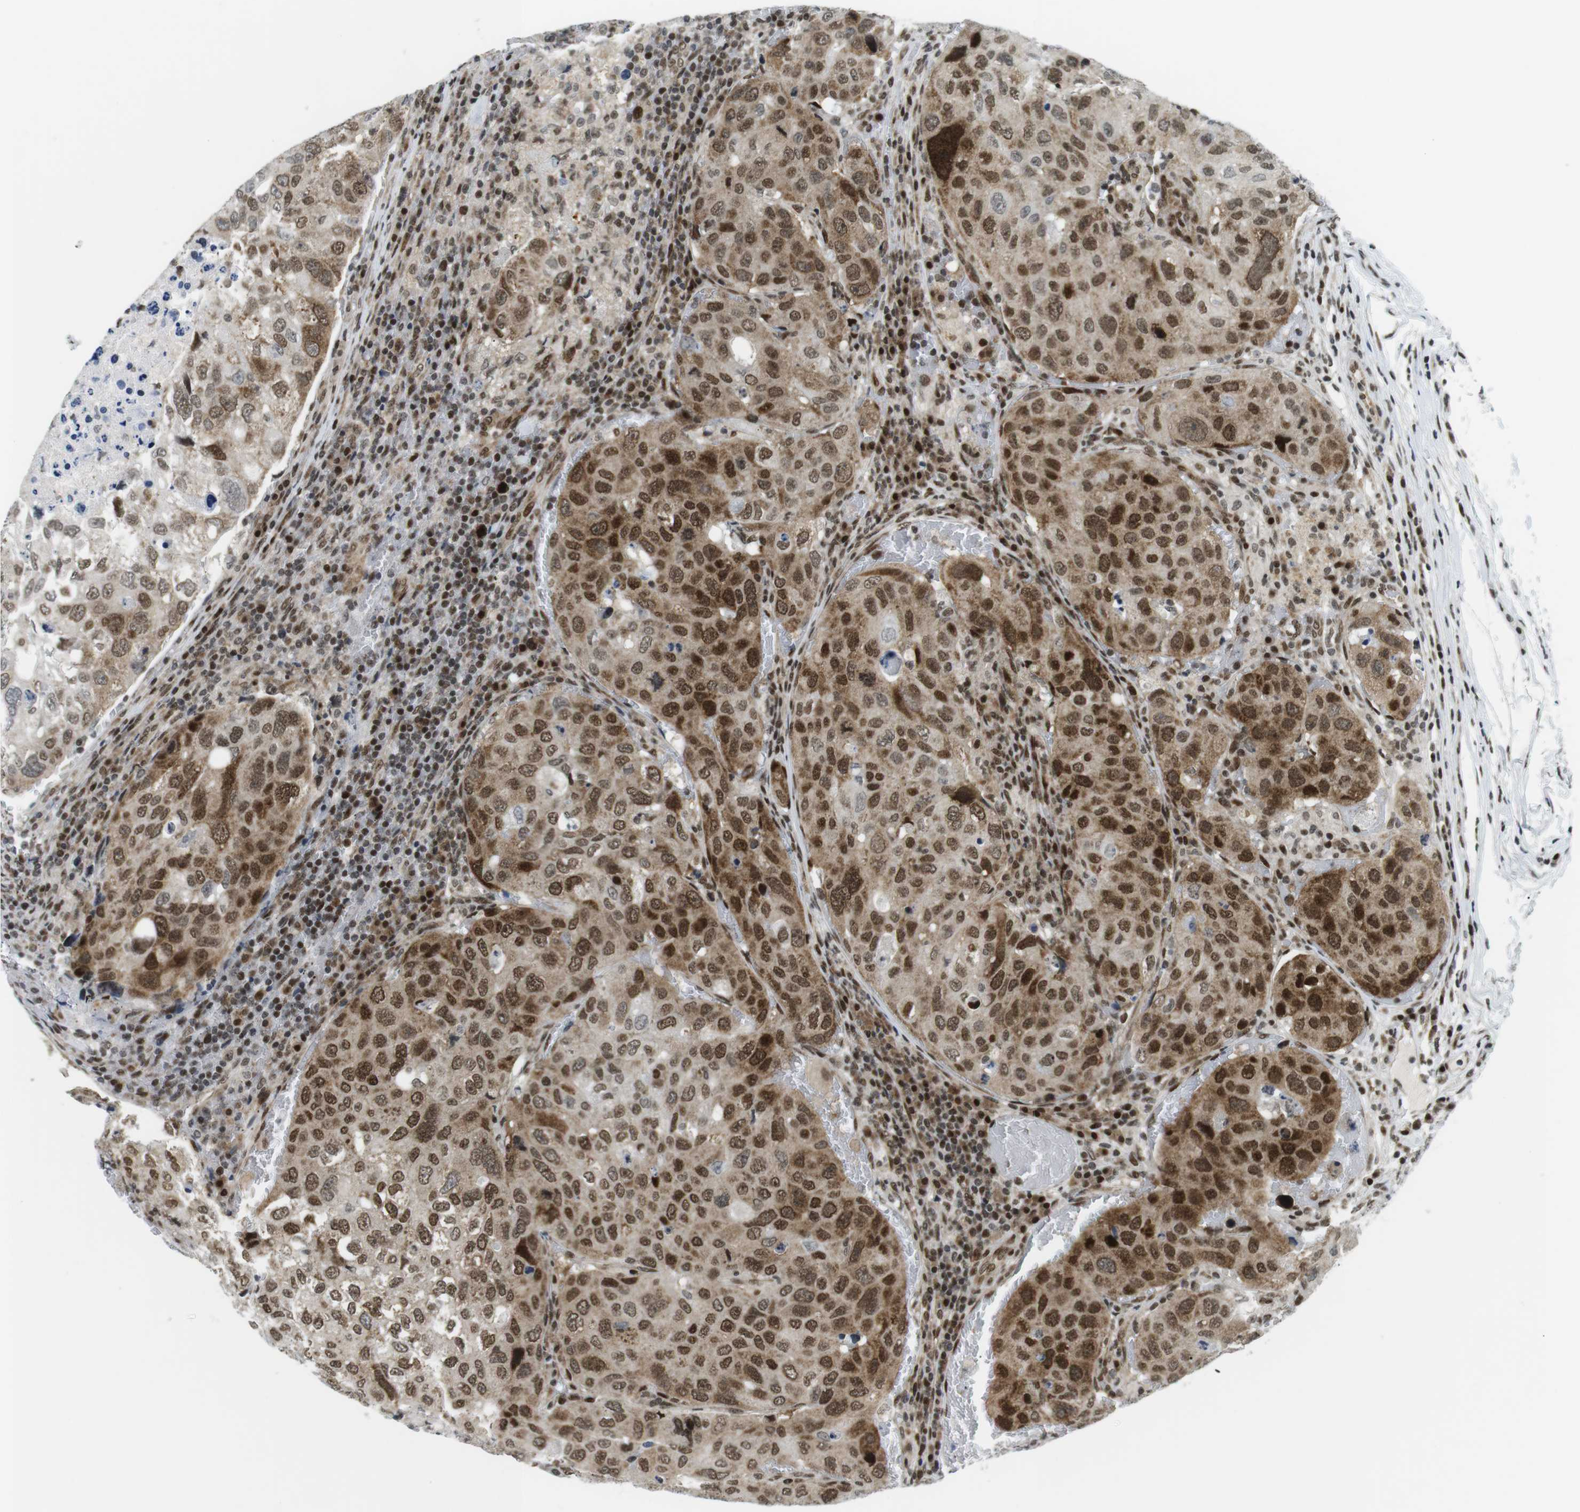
{"staining": {"intensity": "strong", "quantity": ">75%", "location": "cytoplasmic/membranous,nuclear"}, "tissue": "urothelial cancer", "cell_type": "Tumor cells", "image_type": "cancer", "snomed": [{"axis": "morphology", "description": "Urothelial carcinoma, High grade"}, {"axis": "topography", "description": "Lymph node"}, {"axis": "topography", "description": "Urinary bladder"}], "caption": "Protein staining exhibits strong cytoplasmic/membranous and nuclear staining in approximately >75% of tumor cells in urothelial carcinoma (high-grade).", "gene": "CDC27", "patient": {"sex": "male", "age": 51}}